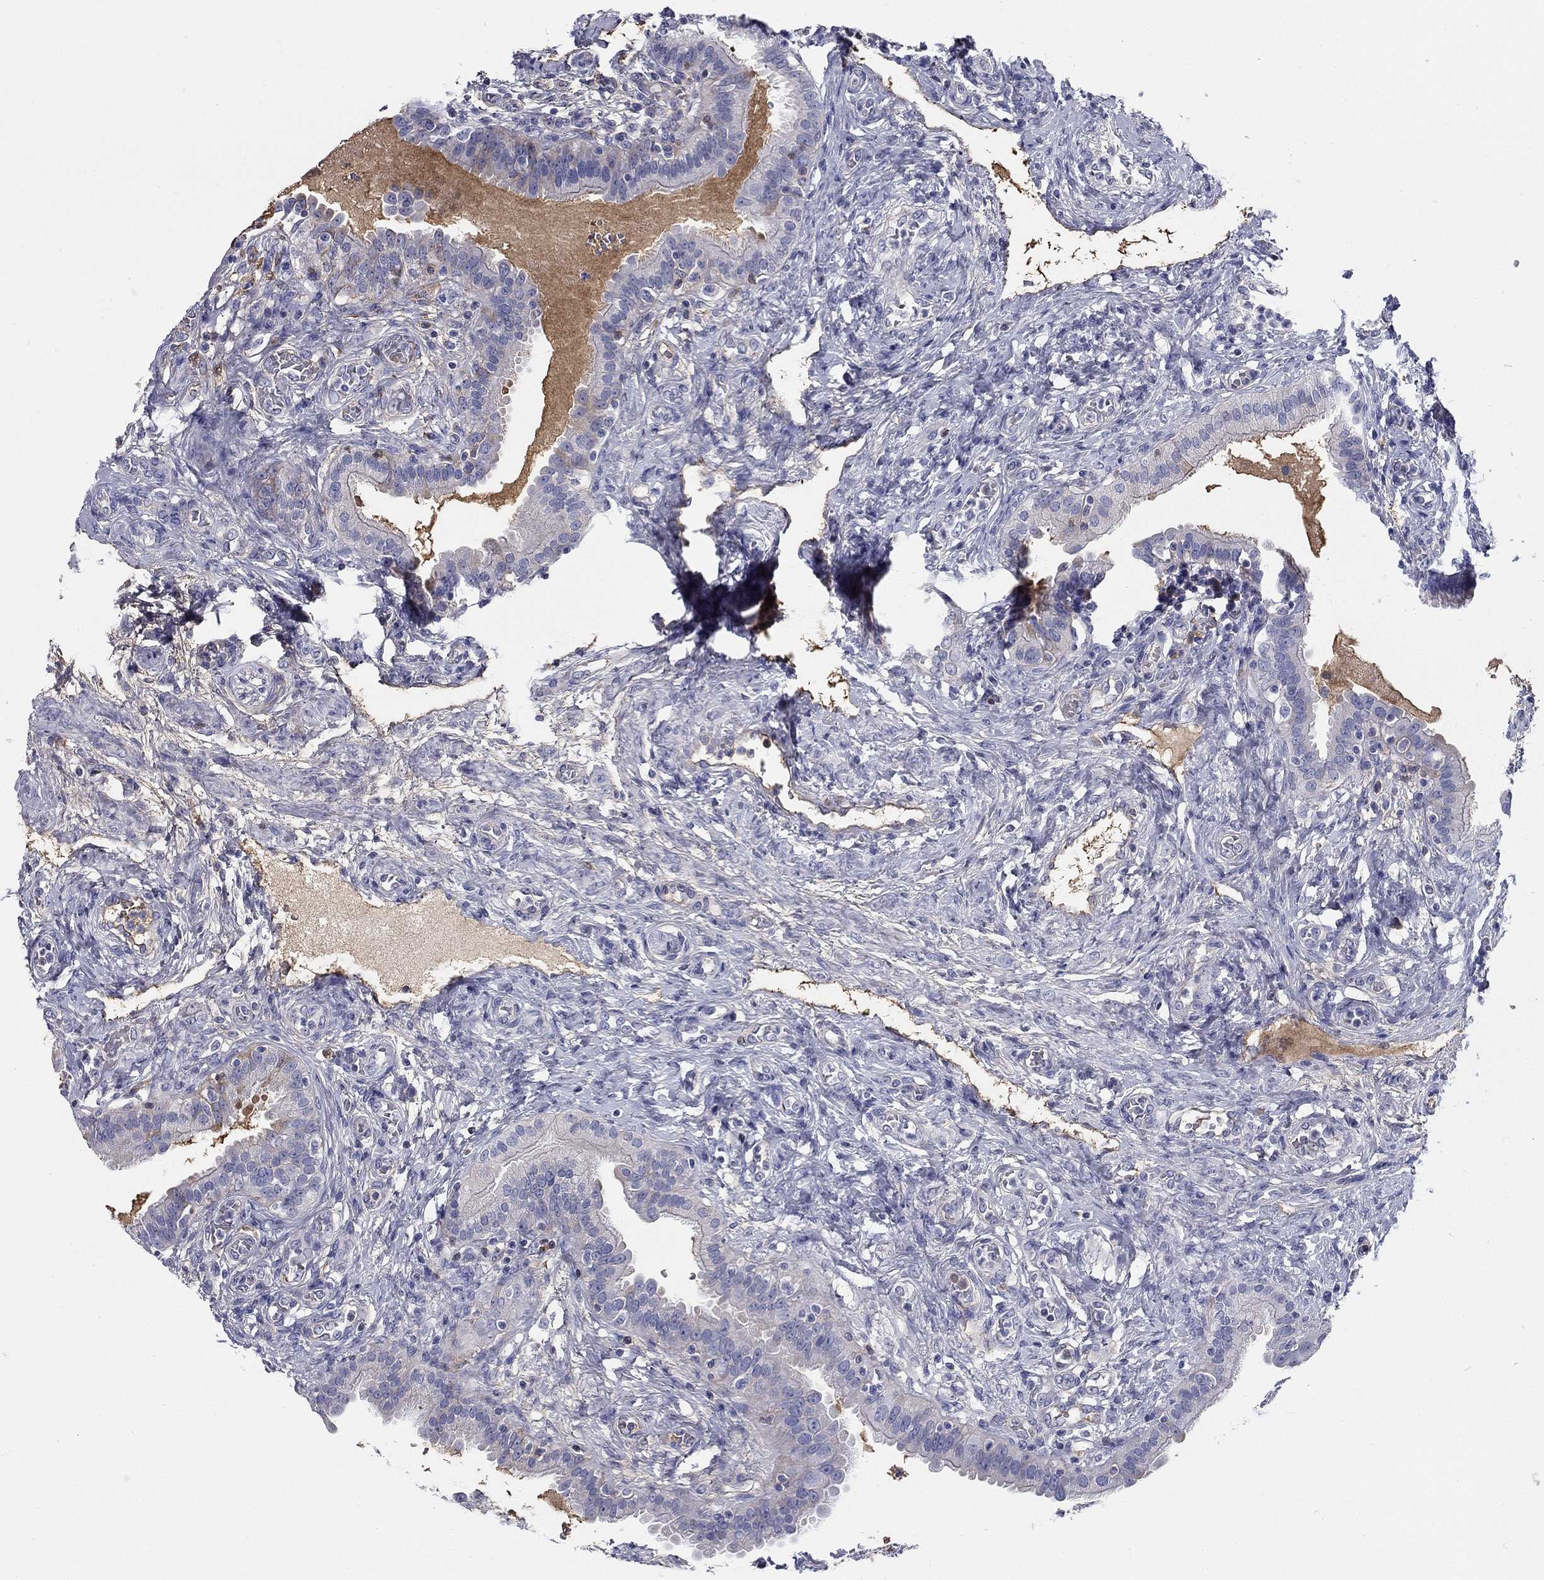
{"staining": {"intensity": "moderate", "quantity": "<25%", "location": "cytoplasmic/membranous"}, "tissue": "fallopian tube", "cell_type": "Glandular cells", "image_type": "normal", "snomed": [{"axis": "morphology", "description": "Normal tissue, NOS"}, {"axis": "topography", "description": "Fallopian tube"}, {"axis": "topography", "description": "Ovary"}], "caption": "Immunohistochemical staining of normal human fallopian tube shows low levels of moderate cytoplasmic/membranous positivity in about <25% of glandular cells.", "gene": "CPLX4", "patient": {"sex": "female", "age": 41}}